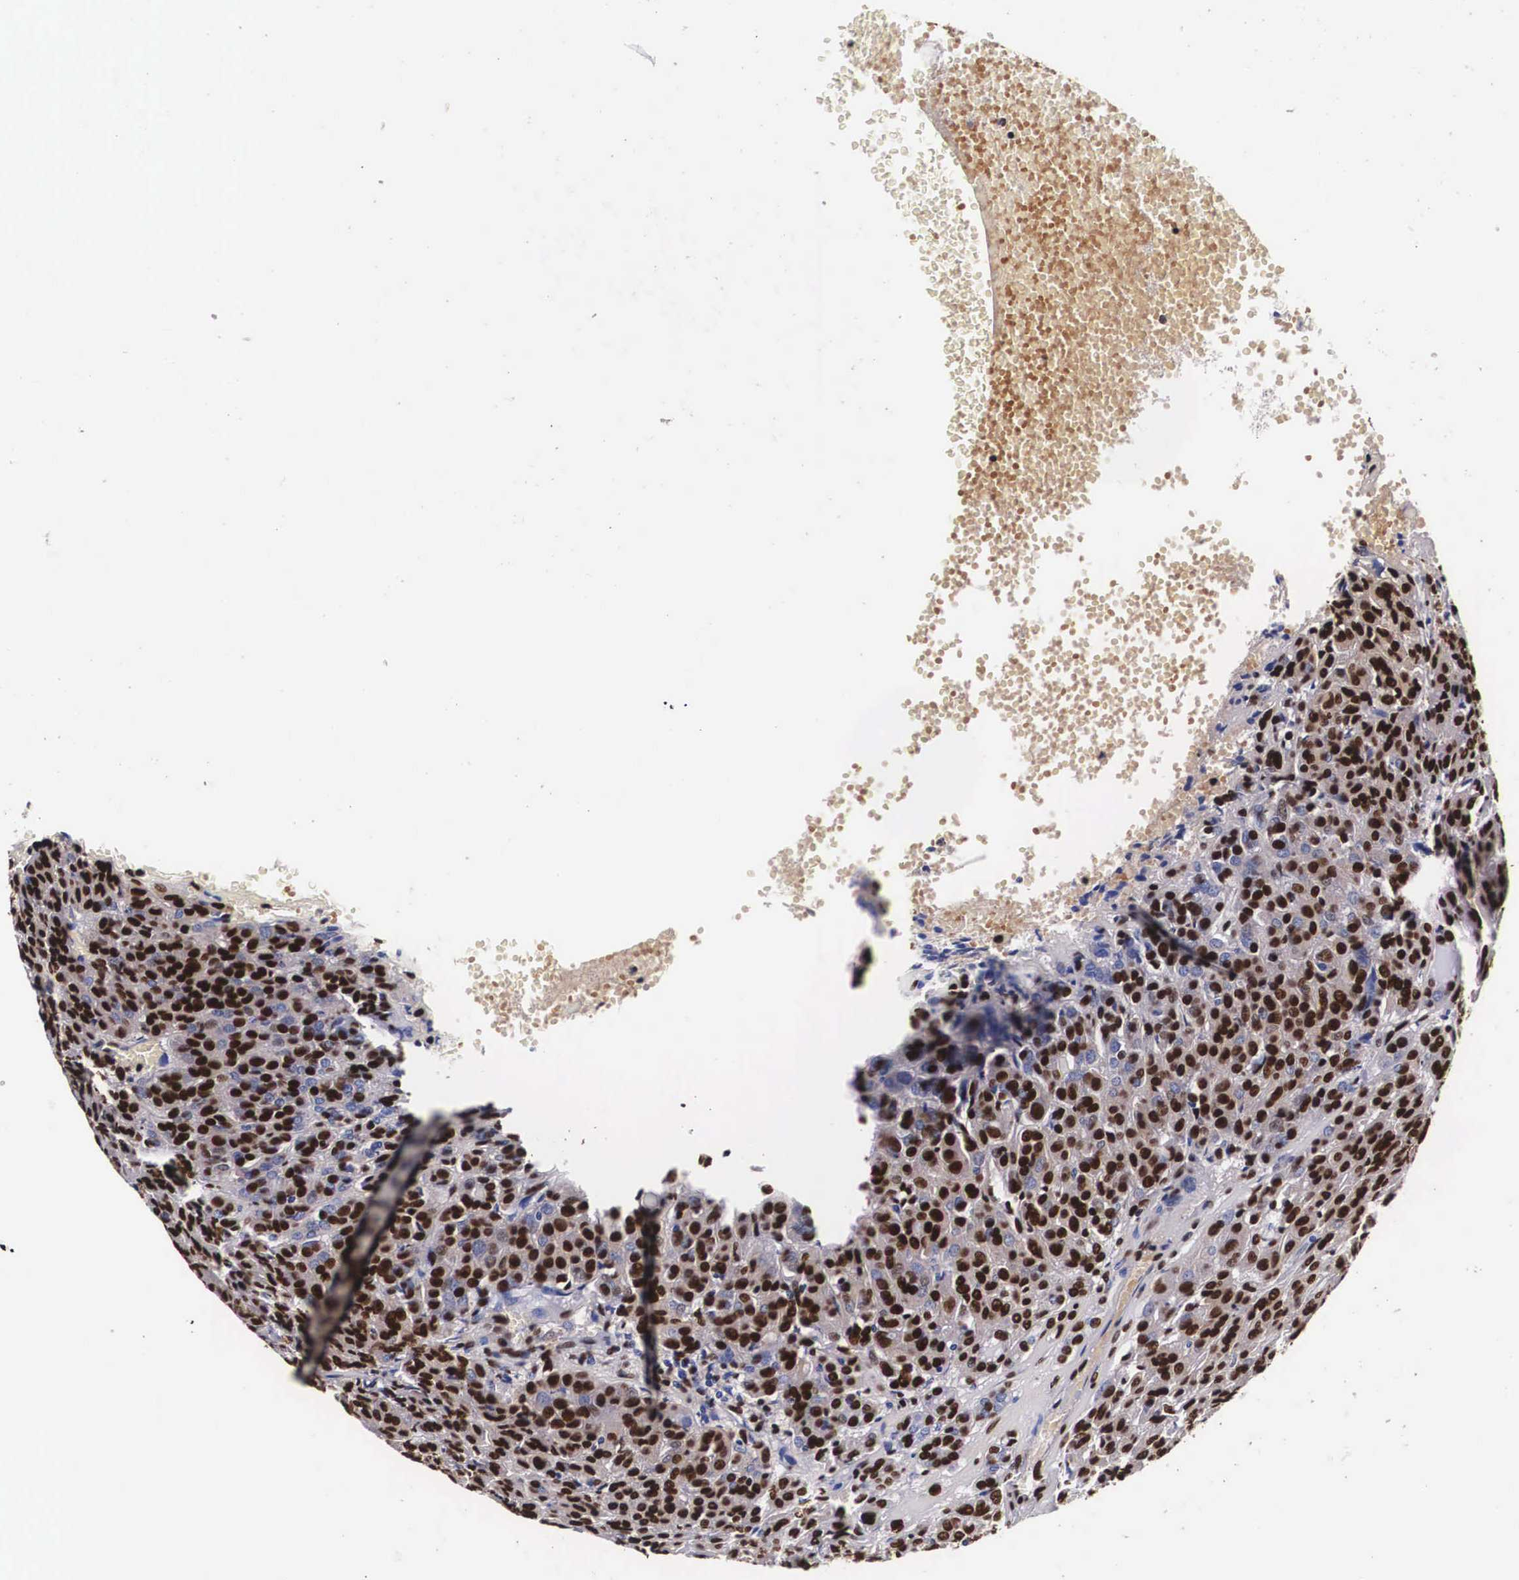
{"staining": {"intensity": "strong", "quantity": ">75%", "location": "cytoplasmic/membranous,nuclear"}, "tissue": "thyroid cancer", "cell_type": "Tumor cells", "image_type": "cancer", "snomed": [{"axis": "morphology", "description": "Follicular adenoma carcinoma, NOS"}, {"axis": "topography", "description": "Thyroid gland"}], "caption": "An IHC micrograph of tumor tissue is shown. Protein staining in brown shows strong cytoplasmic/membranous and nuclear positivity in follicular adenoma carcinoma (thyroid) within tumor cells.", "gene": "PABPN1", "patient": {"sex": "female", "age": 71}}